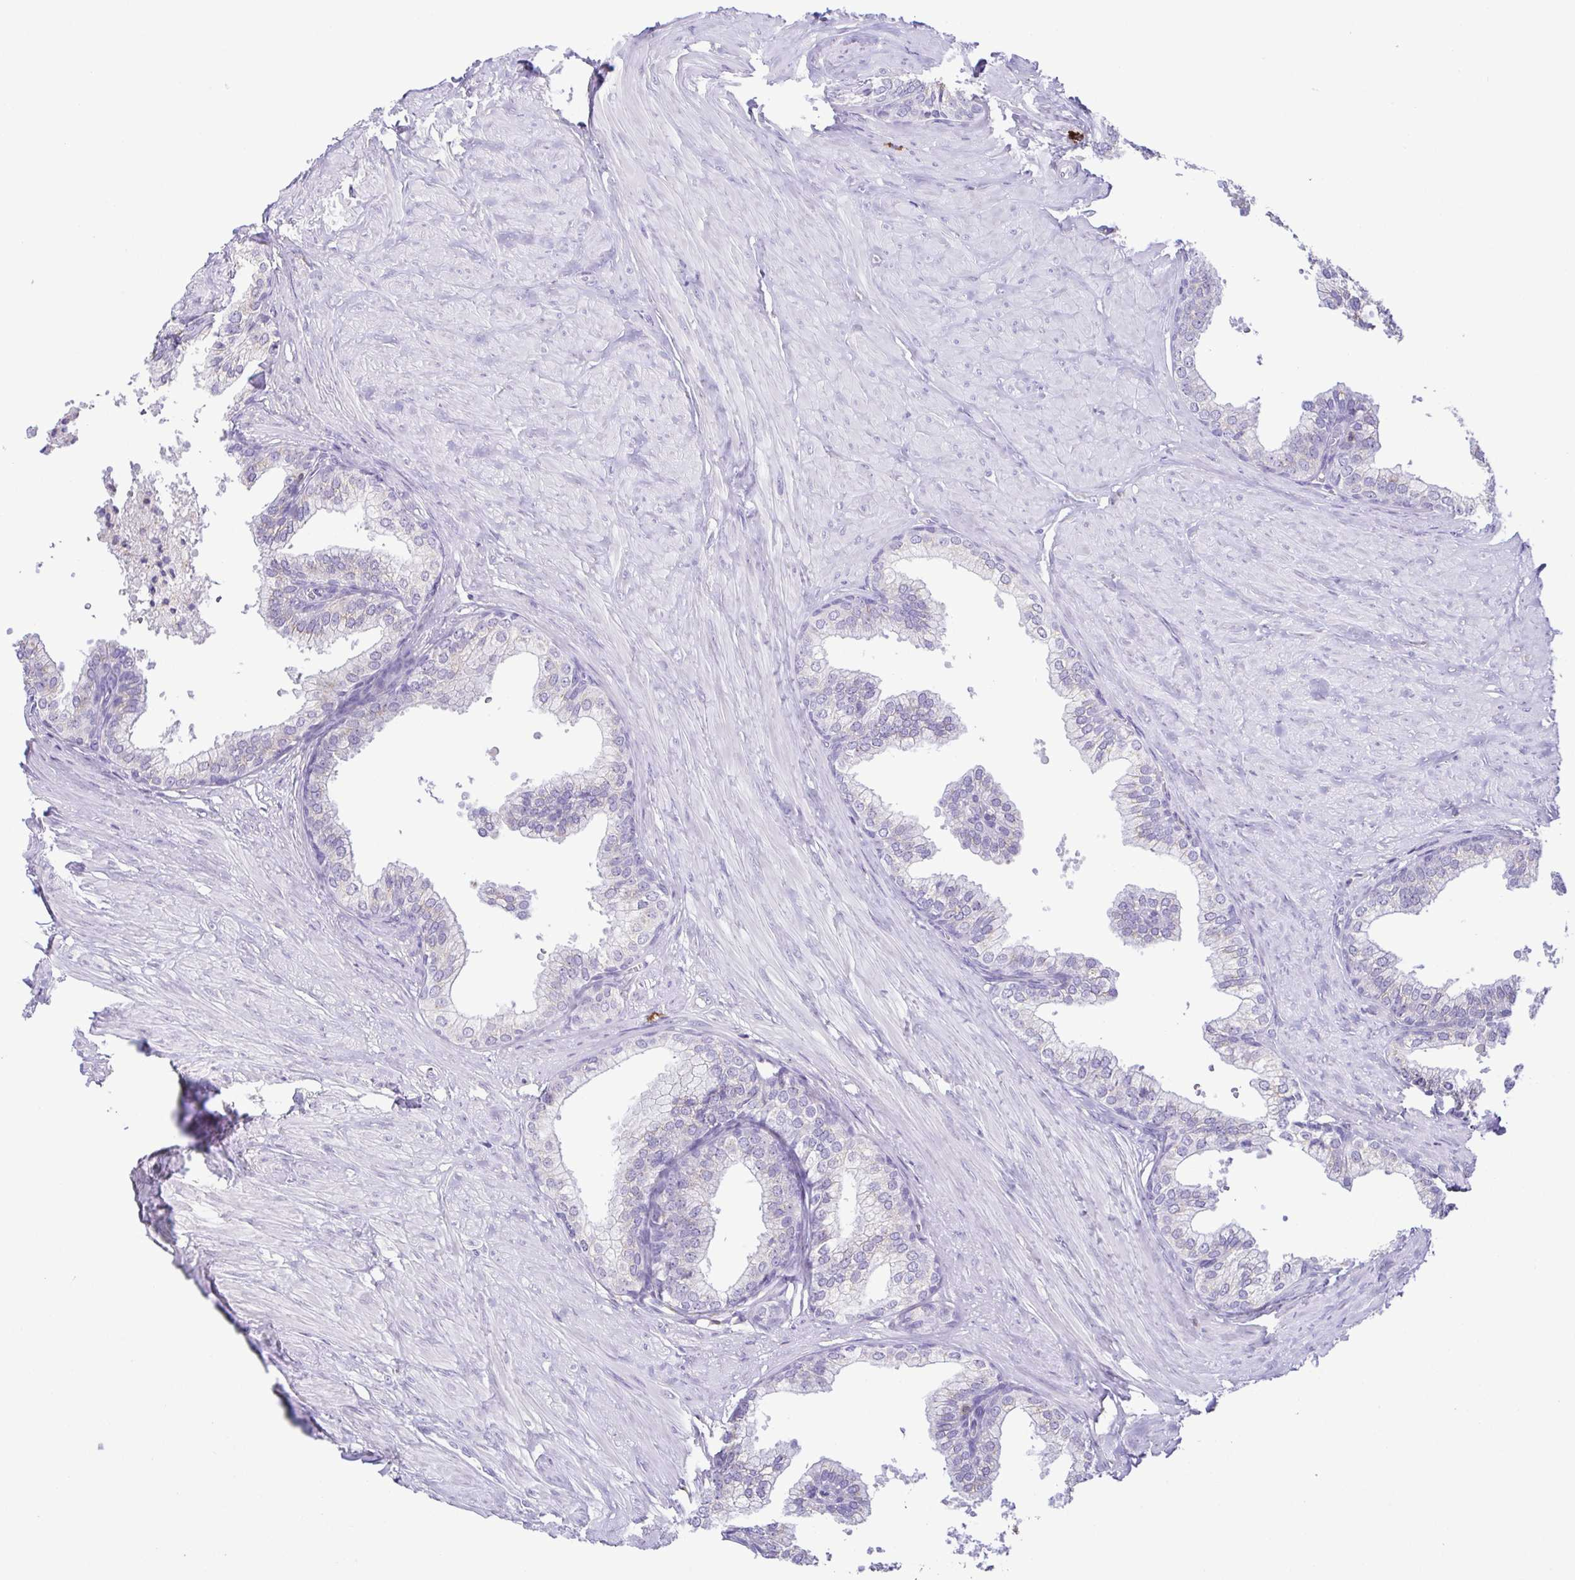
{"staining": {"intensity": "negative", "quantity": "none", "location": "none"}, "tissue": "prostate", "cell_type": "Glandular cells", "image_type": "normal", "snomed": [{"axis": "morphology", "description": "Normal tissue, NOS"}, {"axis": "topography", "description": "Prostate"}, {"axis": "topography", "description": "Peripheral nerve tissue"}], "caption": "This is an immunohistochemistry (IHC) image of benign human prostate. There is no expression in glandular cells.", "gene": "PGLYRP1", "patient": {"sex": "male", "age": 55}}